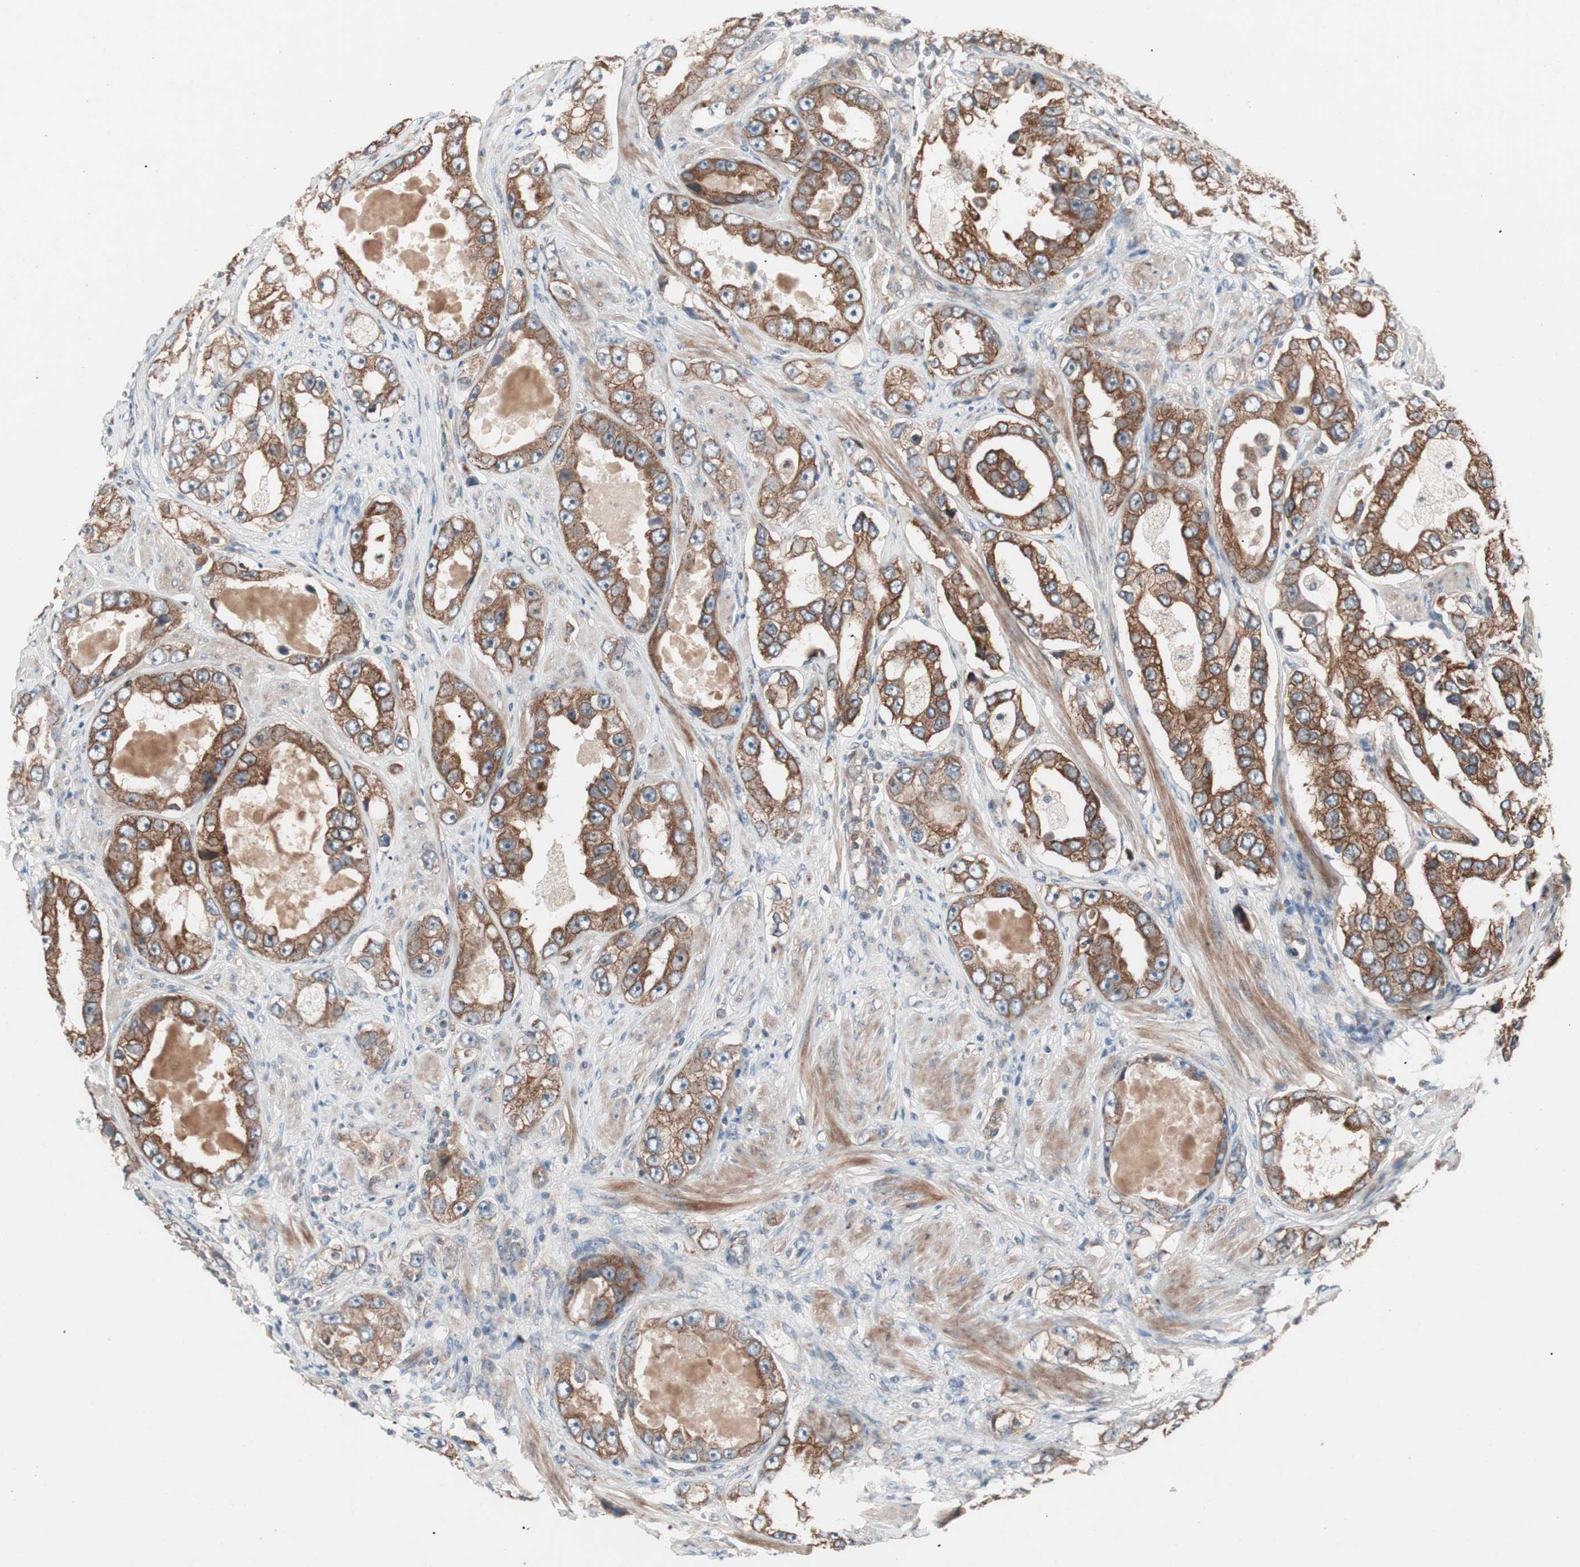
{"staining": {"intensity": "strong", "quantity": ">75%", "location": "cytoplasmic/membranous"}, "tissue": "prostate cancer", "cell_type": "Tumor cells", "image_type": "cancer", "snomed": [{"axis": "morphology", "description": "Adenocarcinoma, High grade"}, {"axis": "topography", "description": "Prostate"}], "caption": "High-magnification brightfield microscopy of prostate adenocarcinoma (high-grade) stained with DAB (brown) and counterstained with hematoxylin (blue). tumor cells exhibit strong cytoplasmic/membranous positivity is present in approximately>75% of cells.", "gene": "FAAH", "patient": {"sex": "male", "age": 63}}